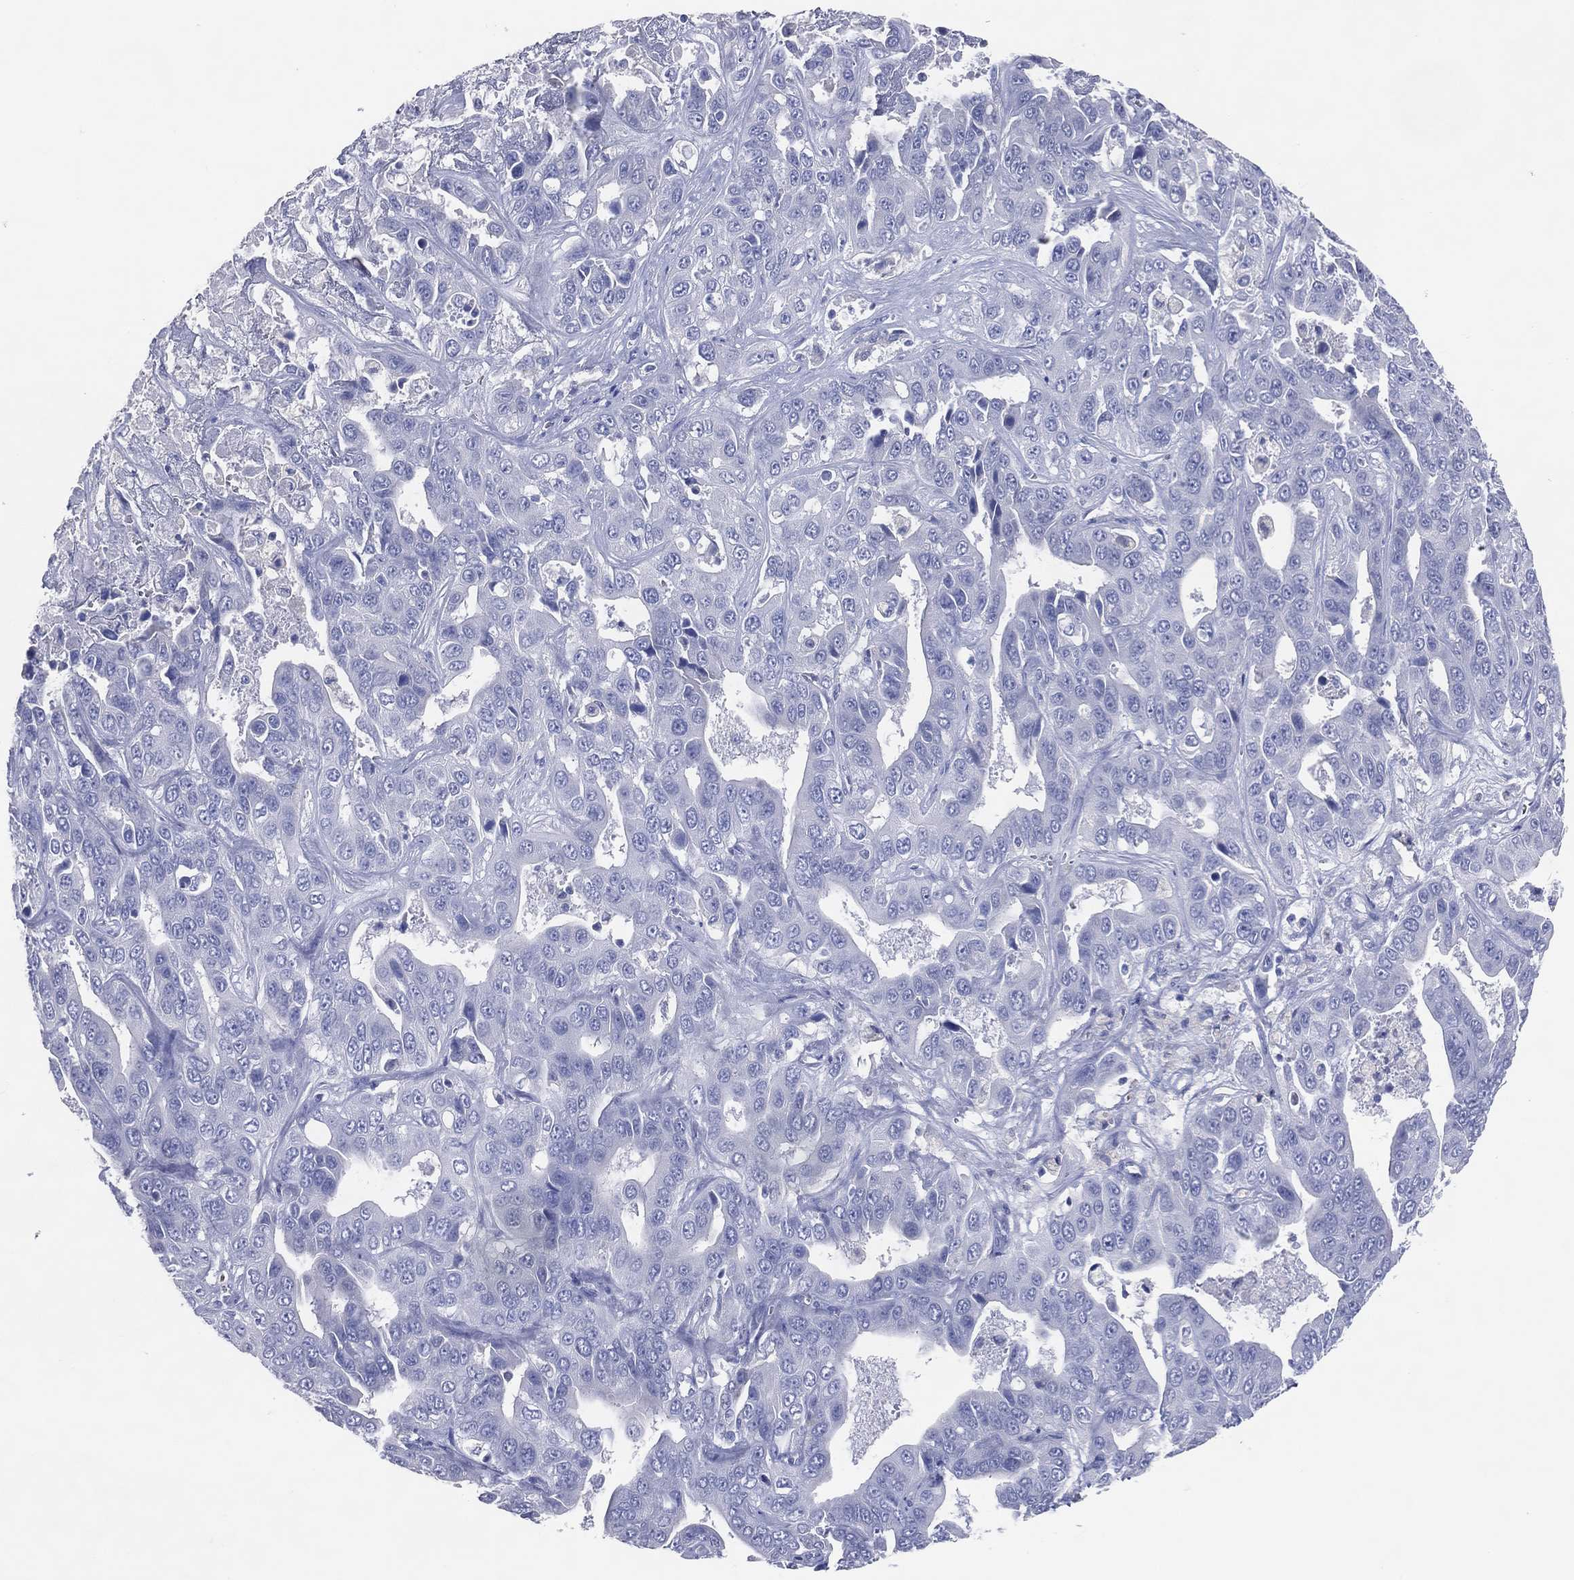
{"staining": {"intensity": "negative", "quantity": "none", "location": "none"}, "tissue": "liver cancer", "cell_type": "Tumor cells", "image_type": "cancer", "snomed": [{"axis": "morphology", "description": "Cholangiocarcinoma"}, {"axis": "topography", "description": "Liver"}], "caption": "Tumor cells are negative for brown protein staining in liver cancer (cholangiocarcinoma).", "gene": "DNAH6", "patient": {"sex": "female", "age": 52}}